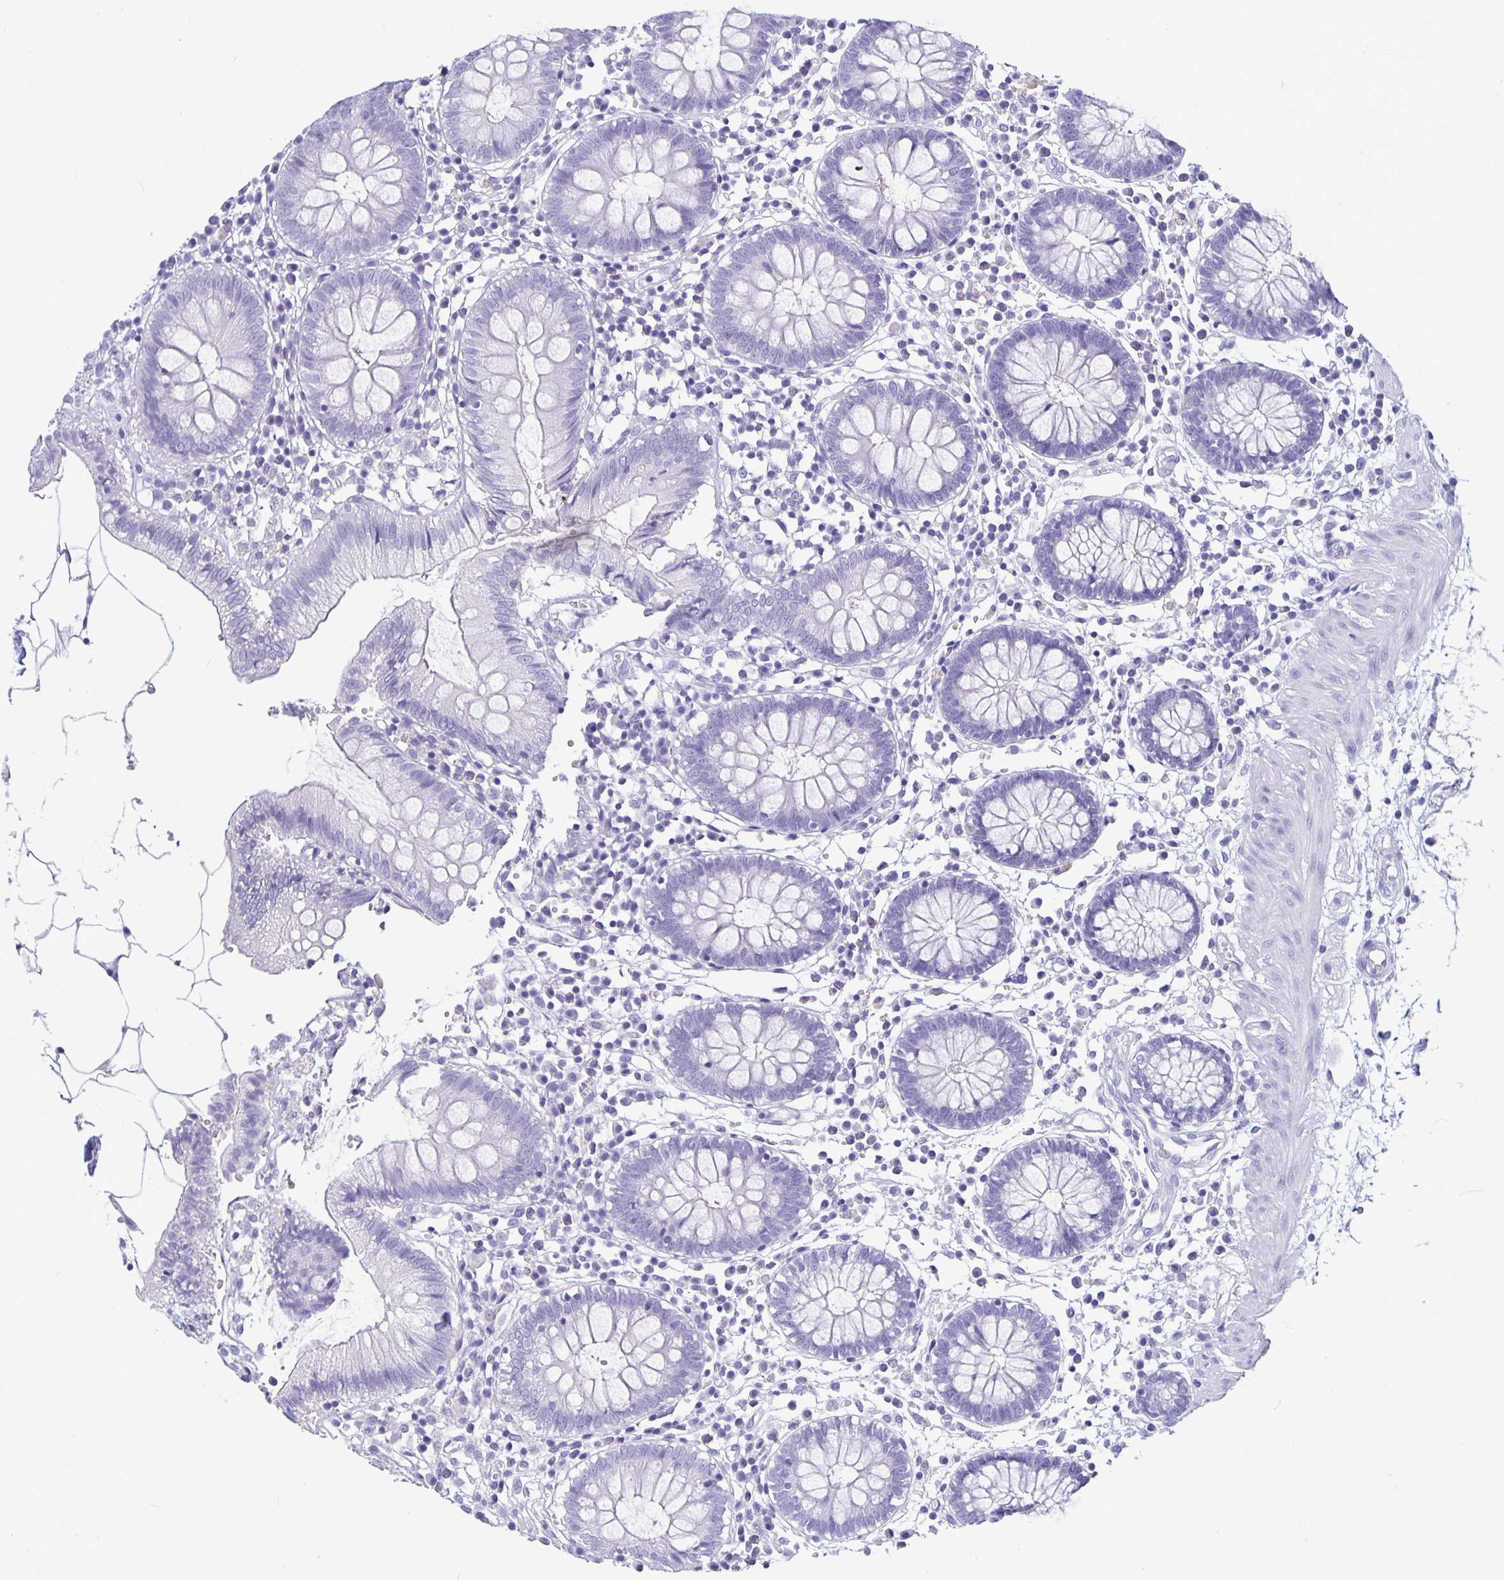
{"staining": {"intensity": "negative", "quantity": "none", "location": "none"}, "tissue": "colon", "cell_type": "Endothelial cells", "image_type": "normal", "snomed": [{"axis": "morphology", "description": "Normal tissue, NOS"}, {"axis": "morphology", "description": "Adenocarcinoma, NOS"}, {"axis": "topography", "description": "Colon"}], "caption": "Endothelial cells are negative for brown protein staining in unremarkable colon.", "gene": "BPIFA3", "patient": {"sex": "male", "age": 83}}